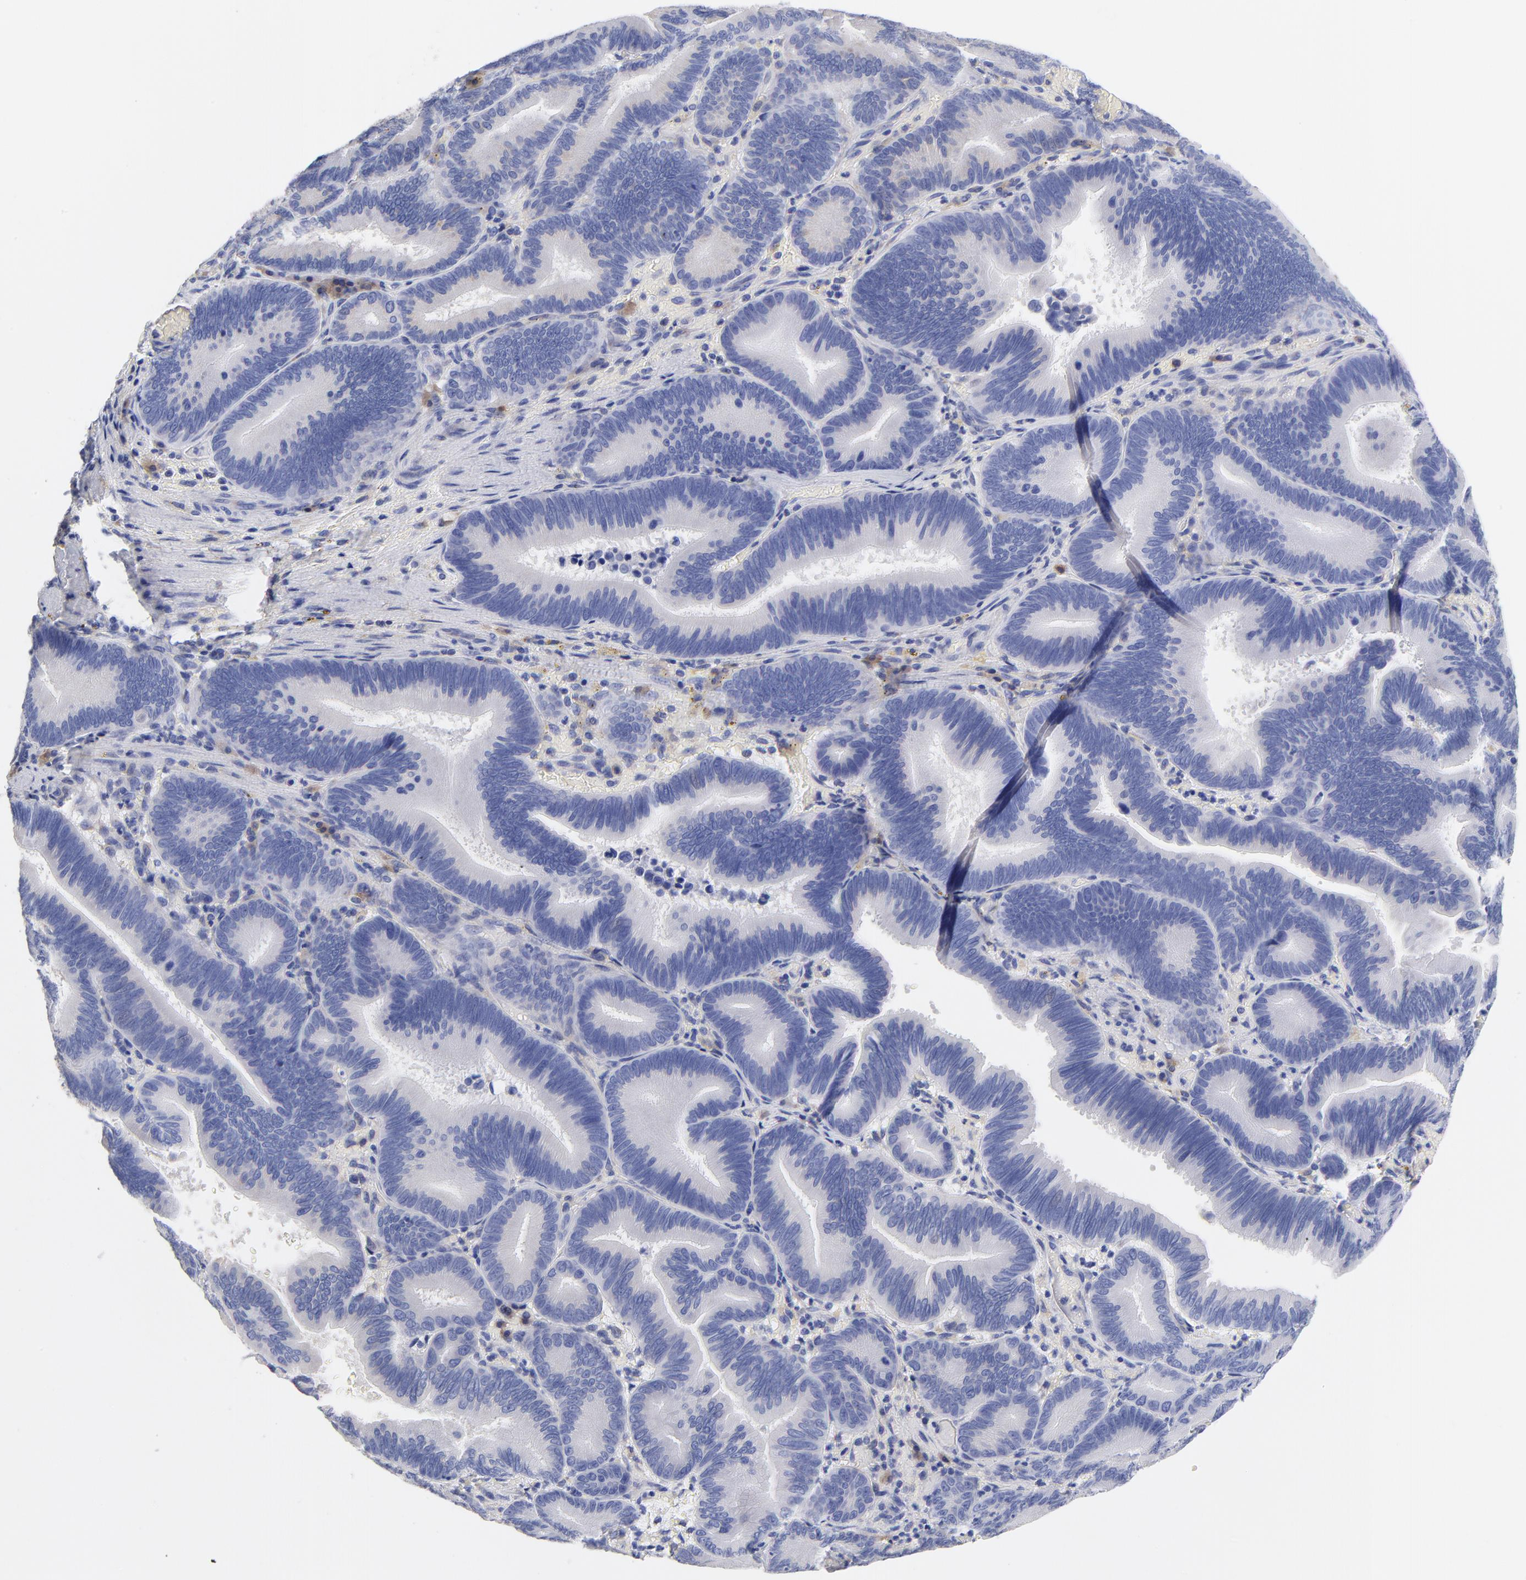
{"staining": {"intensity": "weak", "quantity": "<25%", "location": "cytoplasmic/membranous"}, "tissue": "pancreatic cancer", "cell_type": "Tumor cells", "image_type": "cancer", "snomed": [{"axis": "morphology", "description": "Adenocarcinoma, NOS"}, {"axis": "topography", "description": "Pancreas"}], "caption": "Immunohistochemistry (IHC) of human adenocarcinoma (pancreatic) reveals no positivity in tumor cells. (DAB (3,3'-diaminobenzidine) IHC, high magnification).", "gene": "LAX1", "patient": {"sex": "male", "age": 82}}